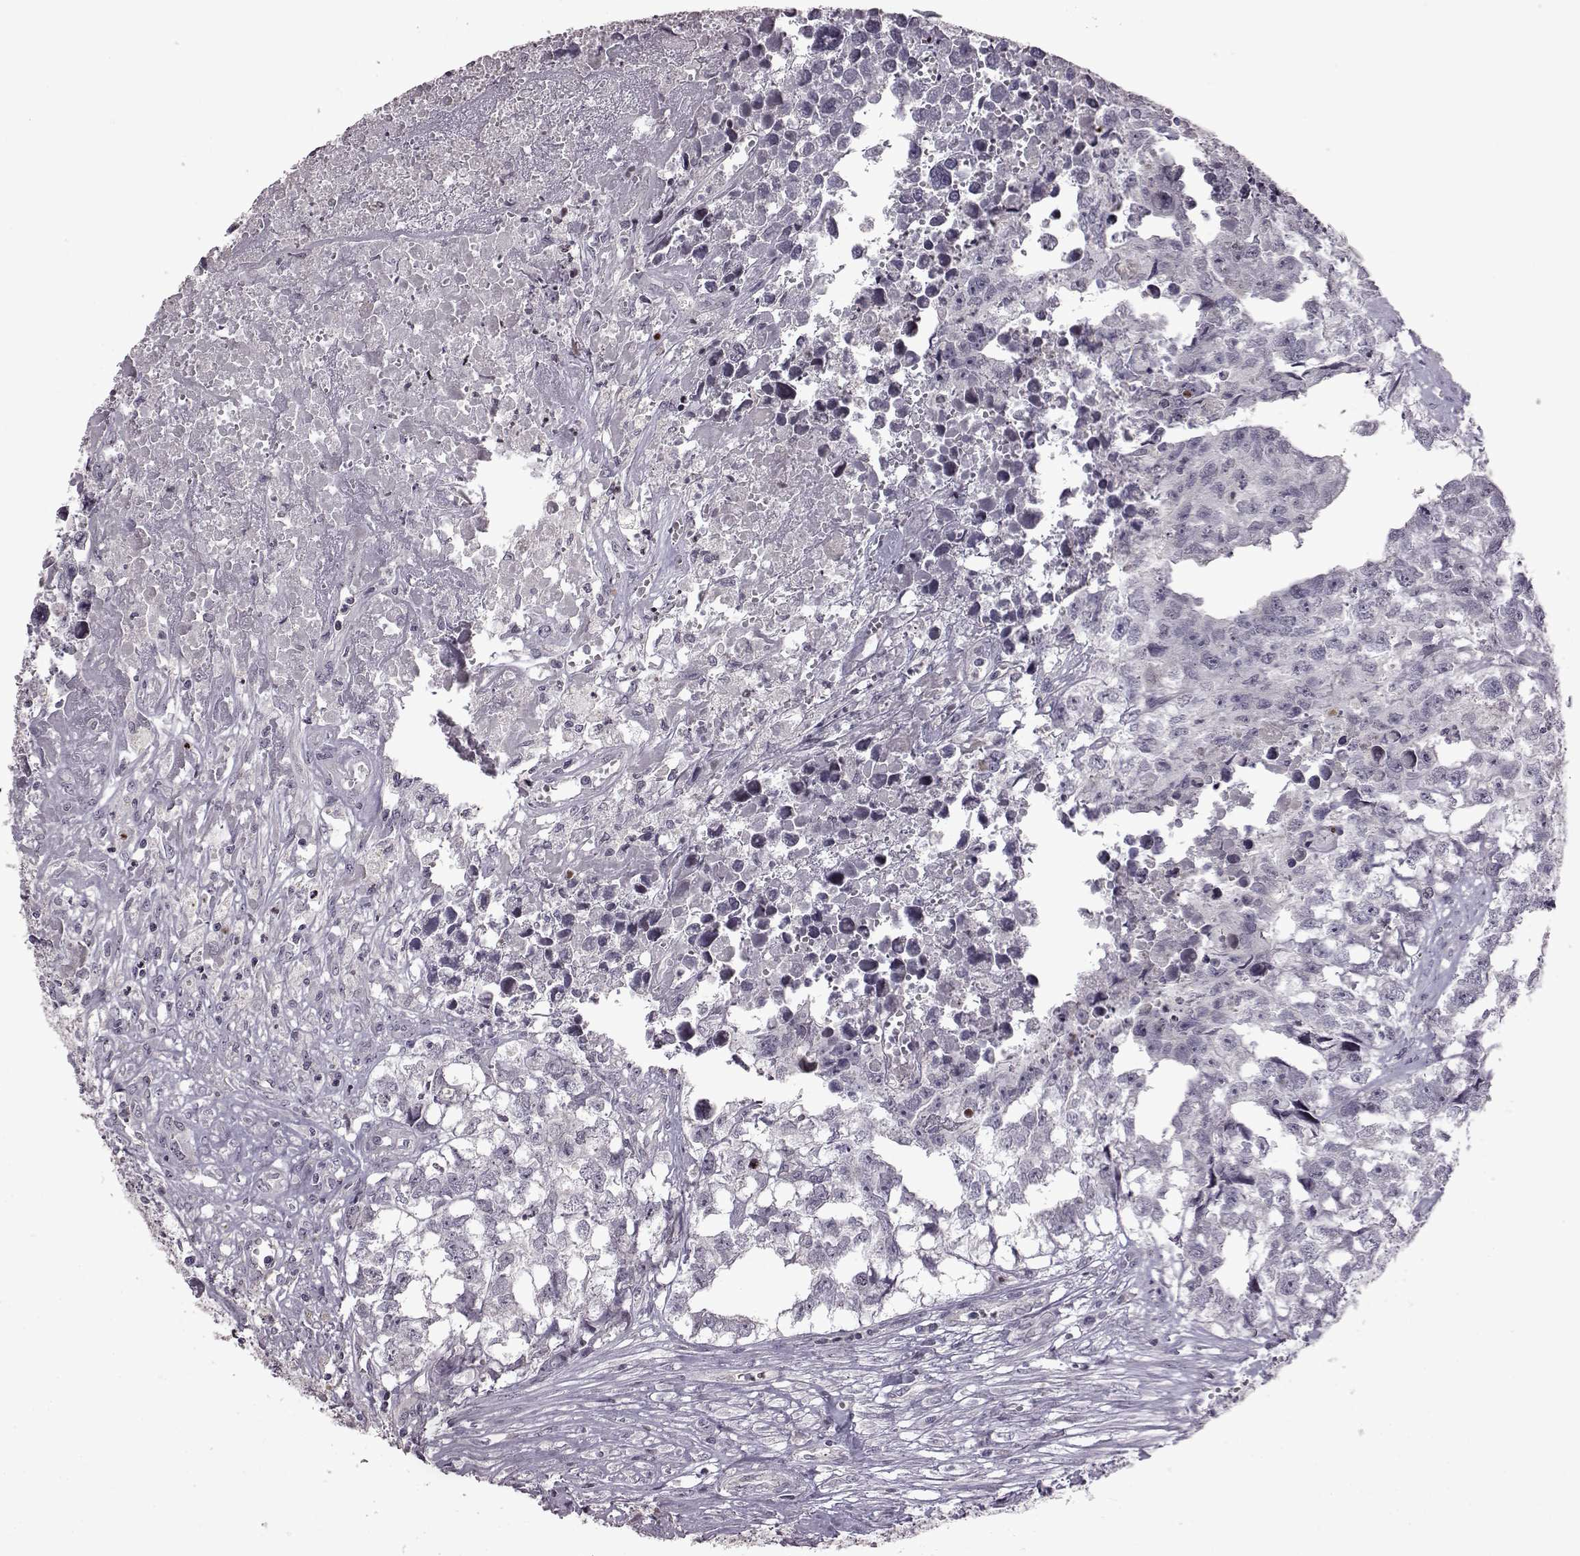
{"staining": {"intensity": "negative", "quantity": "none", "location": "none"}, "tissue": "testis cancer", "cell_type": "Tumor cells", "image_type": "cancer", "snomed": [{"axis": "morphology", "description": "Carcinoma, Embryonal, NOS"}, {"axis": "morphology", "description": "Teratoma, malignant, NOS"}, {"axis": "topography", "description": "Testis"}], "caption": "Micrograph shows no protein positivity in tumor cells of malignant teratoma (testis) tissue.", "gene": "GAL", "patient": {"sex": "male", "age": 44}}